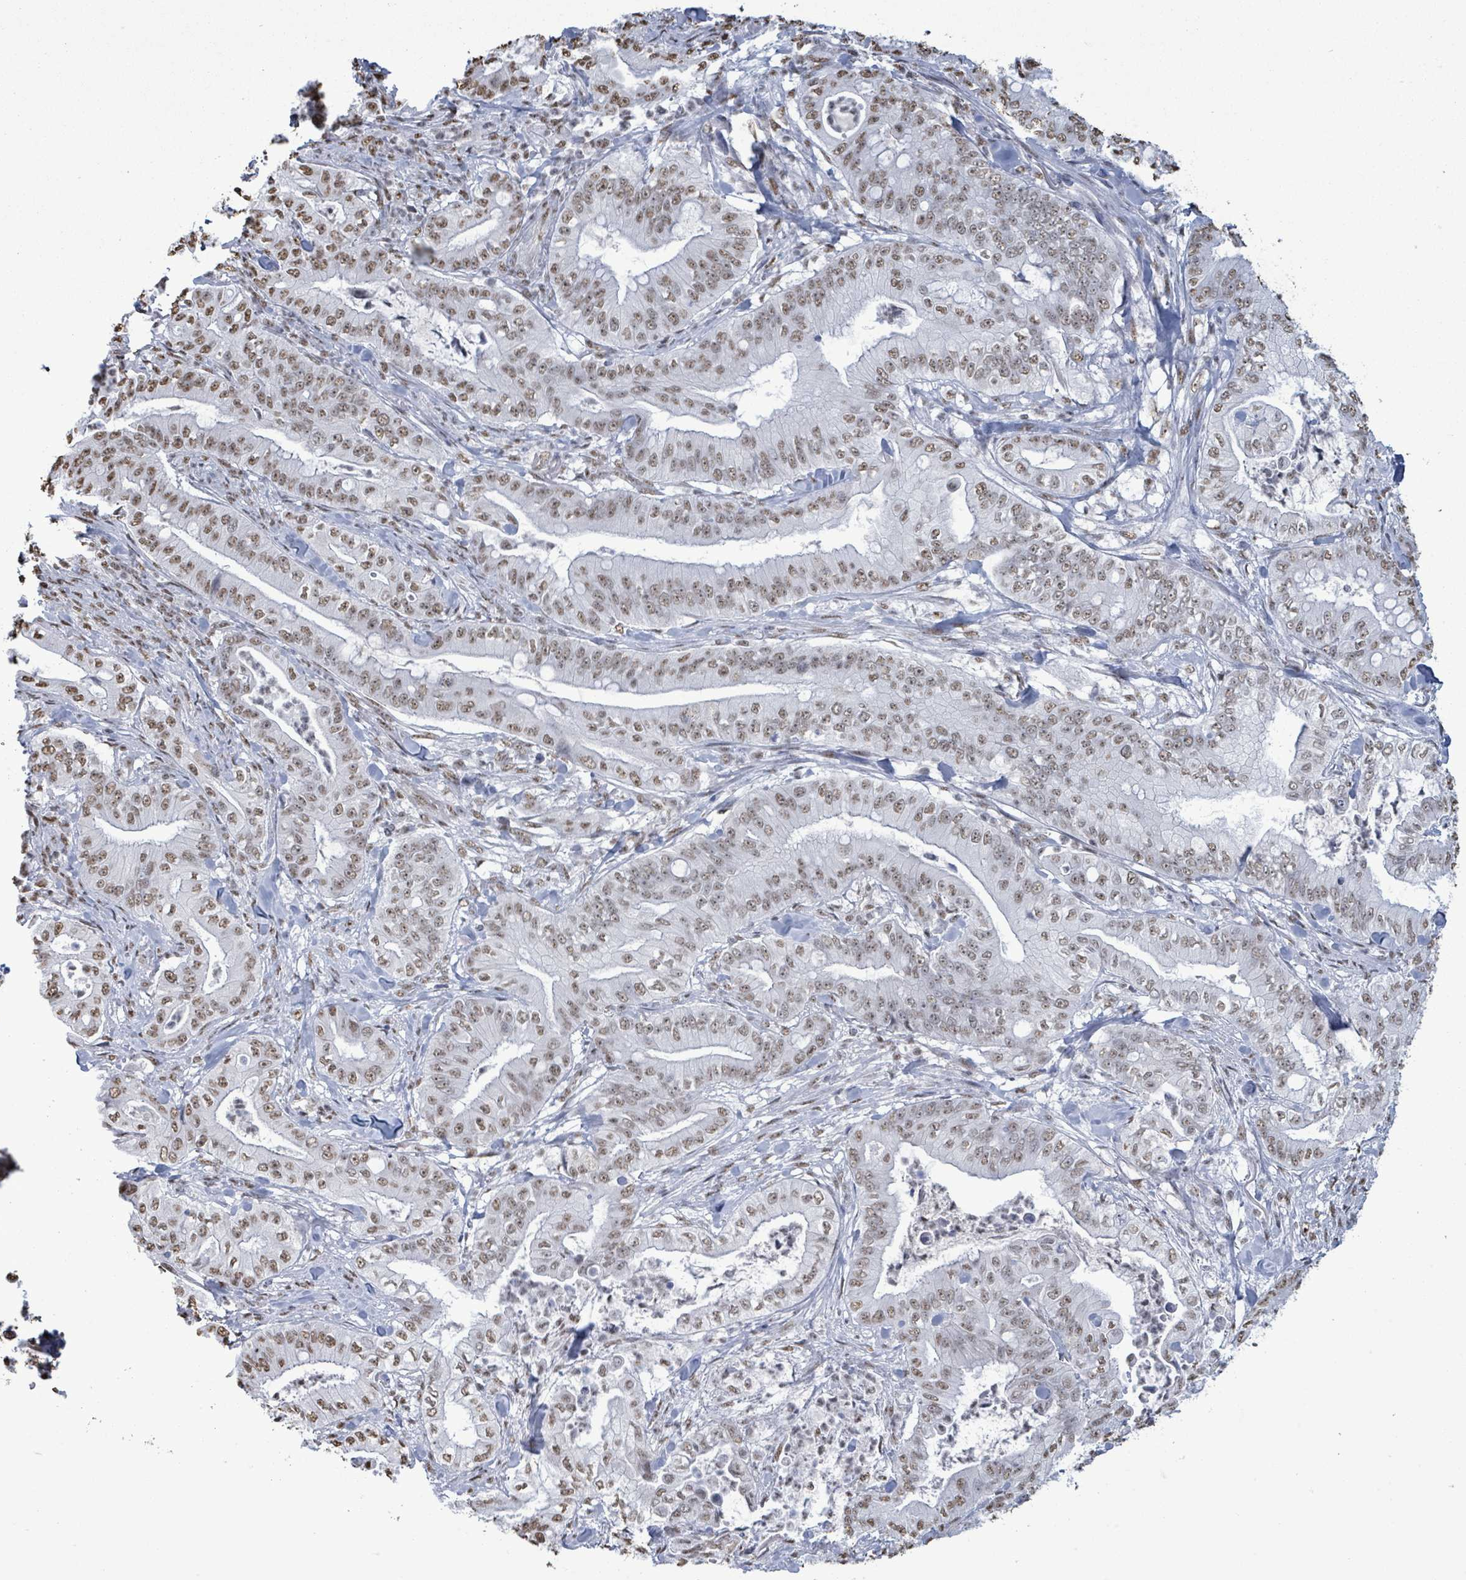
{"staining": {"intensity": "moderate", "quantity": ">75%", "location": "nuclear"}, "tissue": "pancreatic cancer", "cell_type": "Tumor cells", "image_type": "cancer", "snomed": [{"axis": "morphology", "description": "Adenocarcinoma, NOS"}, {"axis": "topography", "description": "Pancreas"}], "caption": "This image displays IHC staining of human pancreatic cancer (adenocarcinoma), with medium moderate nuclear positivity in about >75% of tumor cells.", "gene": "SAMD14", "patient": {"sex": "male", "age": 71}}